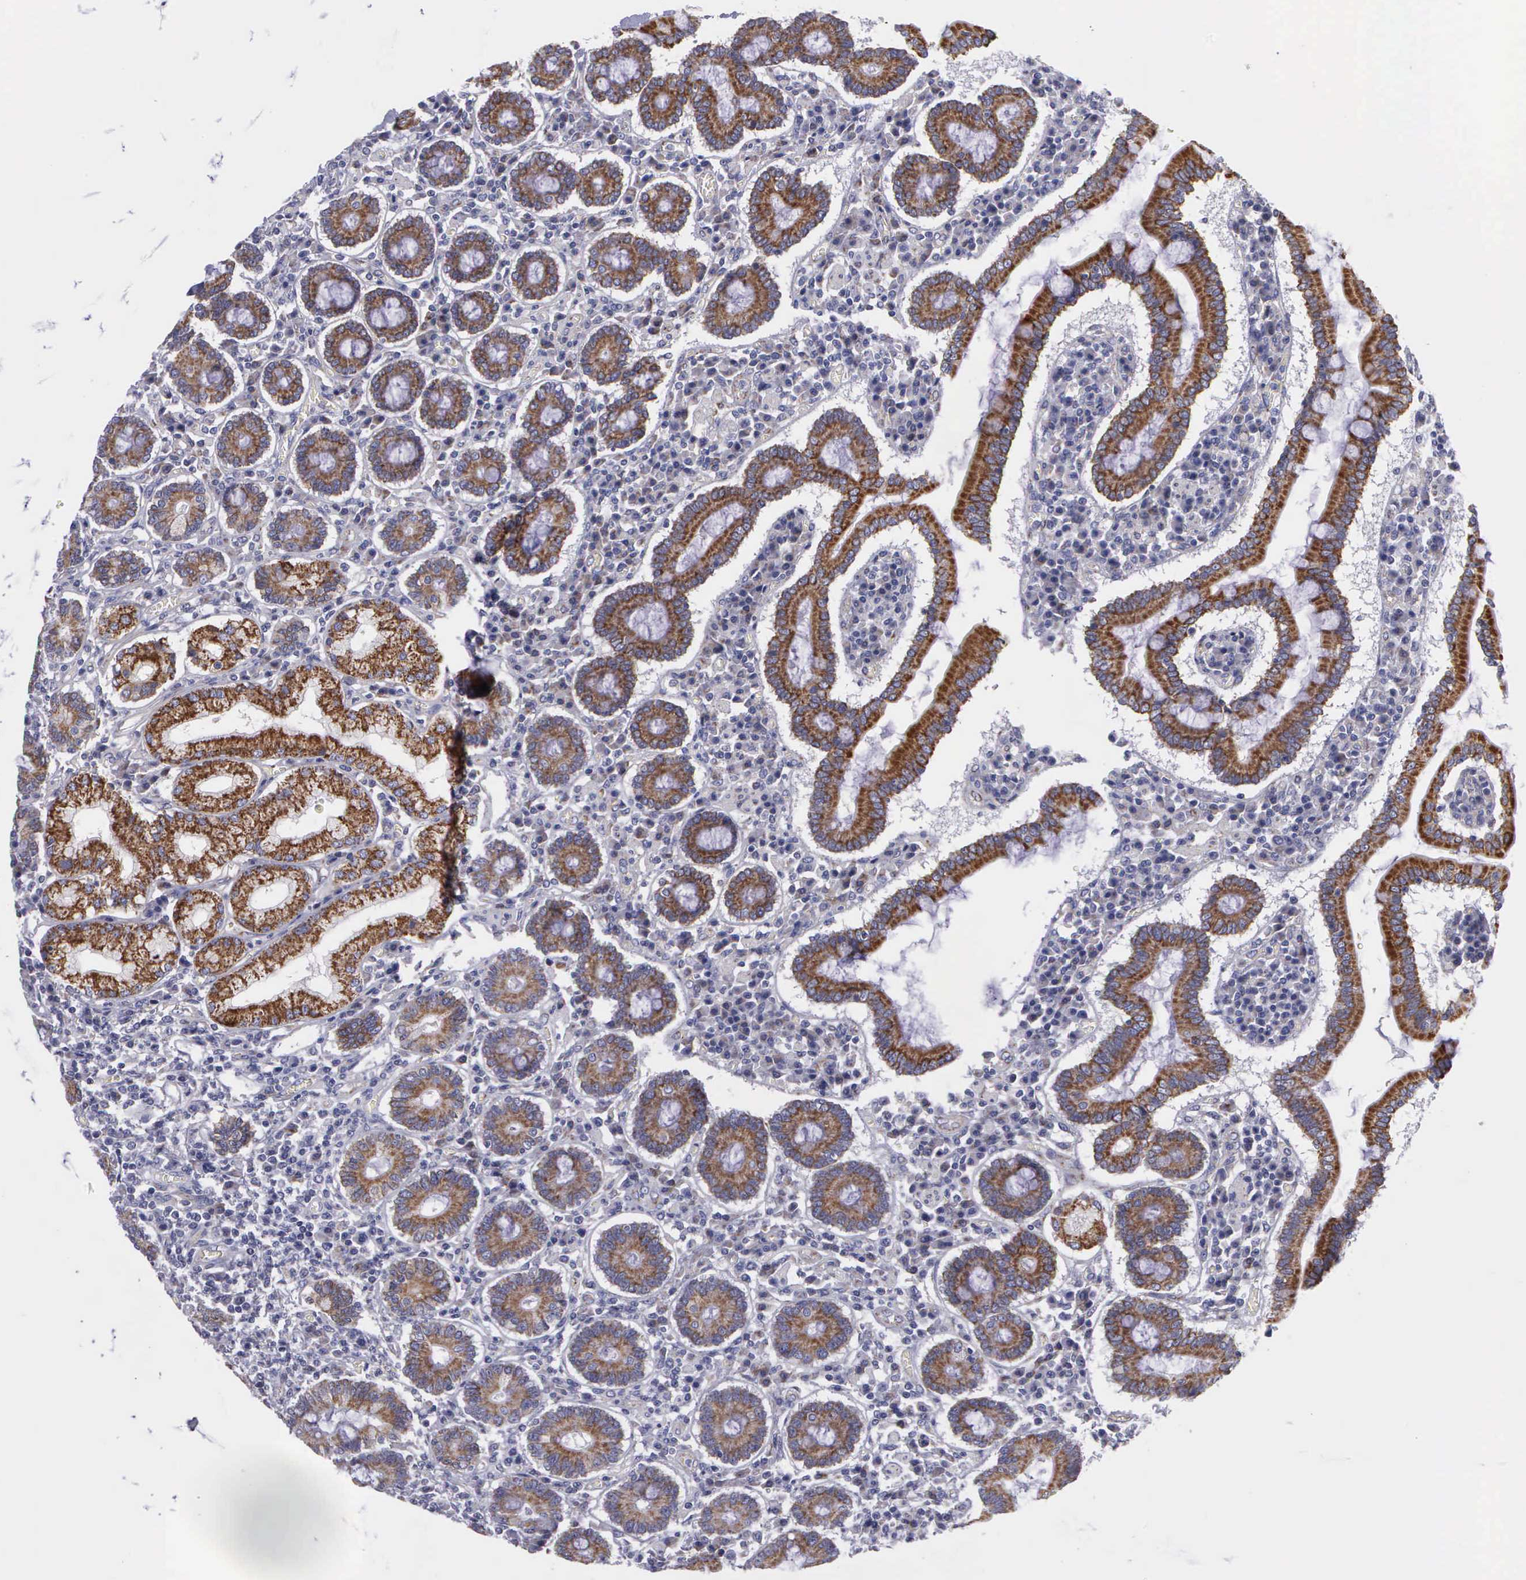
{"staining": {"intensity": "strong", "quantity": ">75%", "location": "cytoplasmic/membranous"}, "tissue": "duodenum", "cell_type": "Glandular cells", "image_type": "normal", "snomed": [{"axis": "morphology", "description": "Normal tissue, NOS"}, {"axis": "topography", "description": "Duodenum"}], "caption": "IHC histopathology image of normal duodenum: human duodenum stained using immunohistochemistry (IHC) exhibits high levels of strong protein expression localized specifically in the cytoplasmic/membranous of glandular cells, appearing as a cytoplasmic/membranous brown color.", "gene": "SYNJ2BP", "patient": {"sex": "female", "age": 73}}